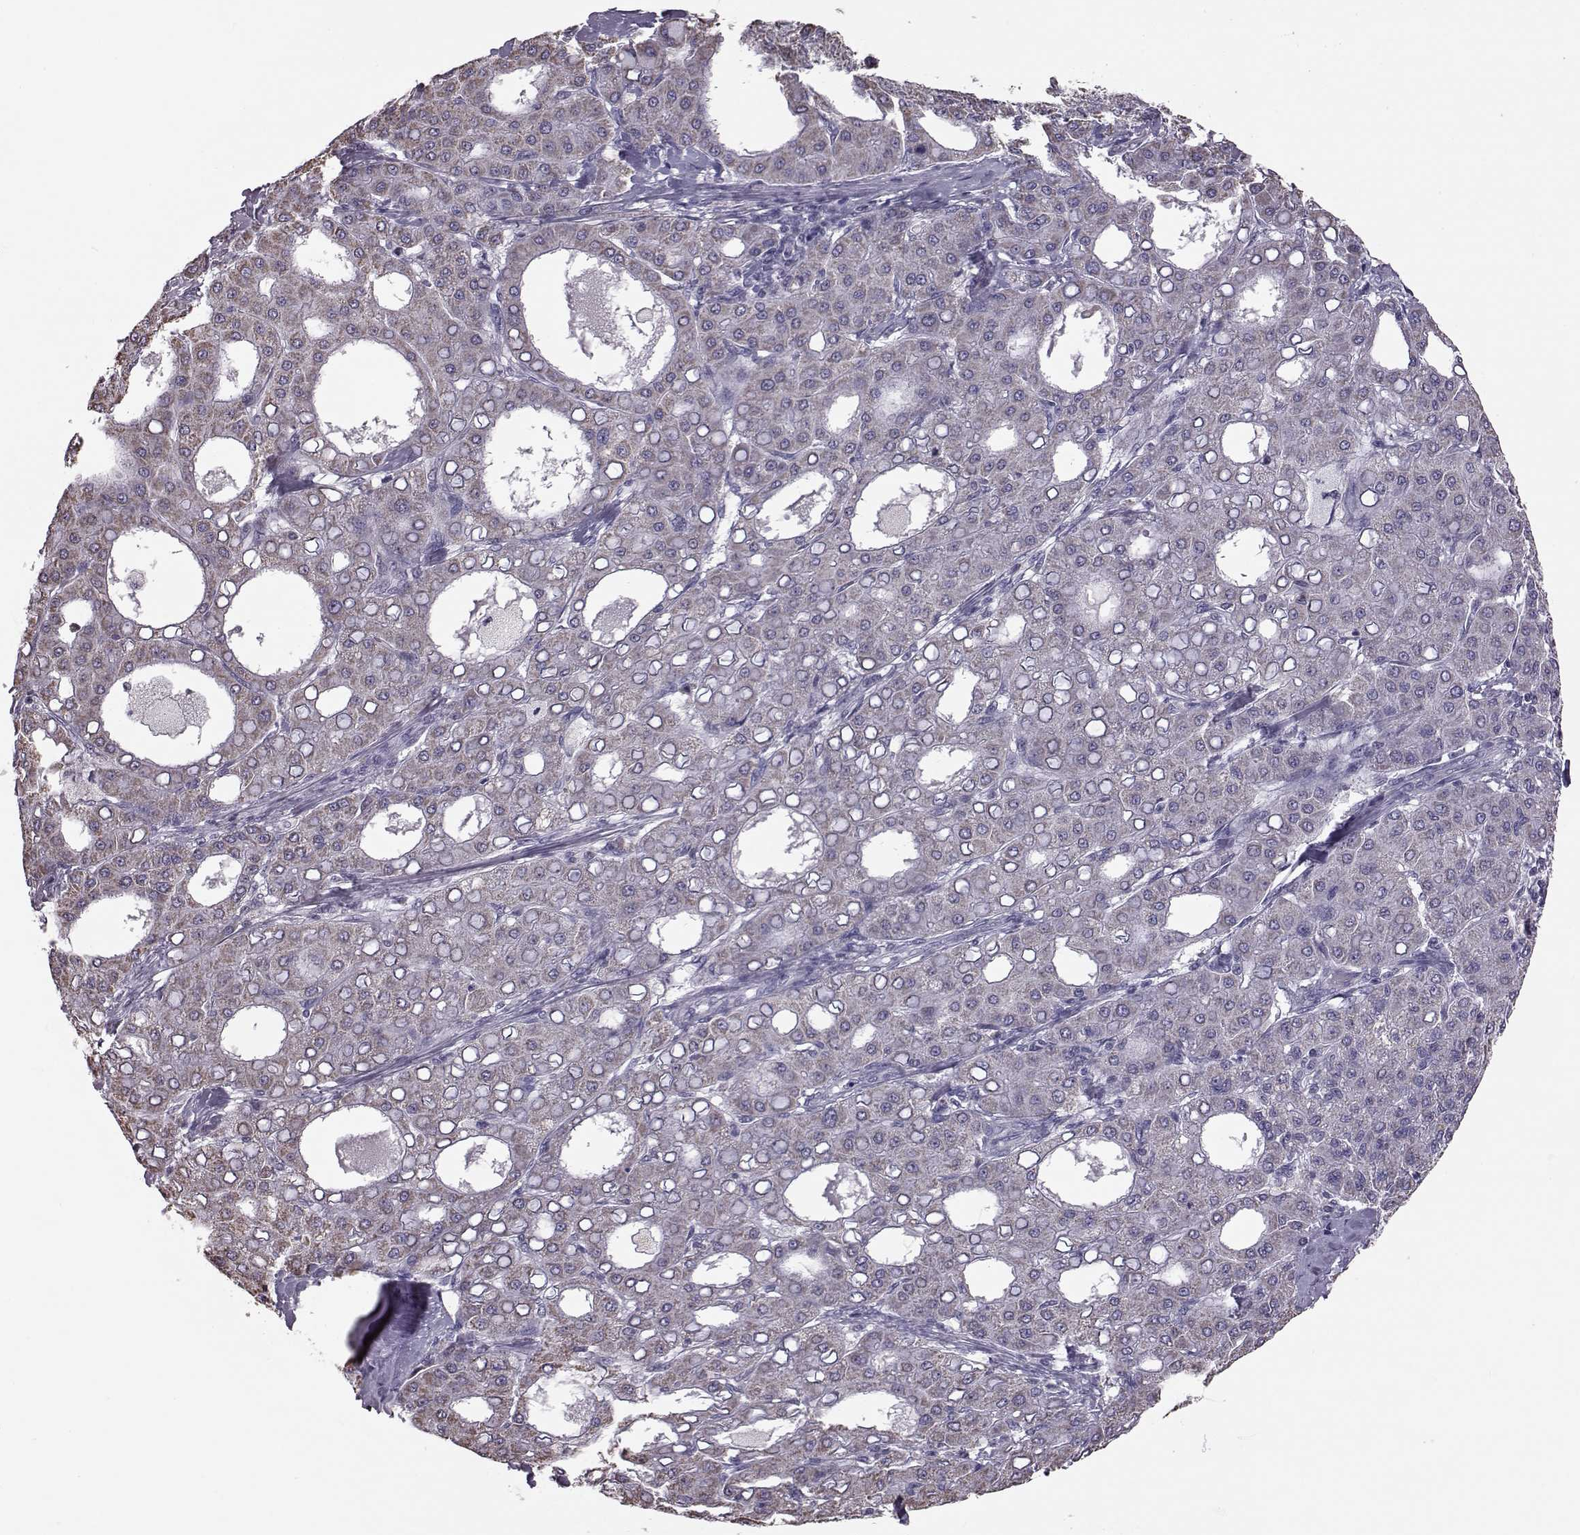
{"staining": {"intensity": "weak", "quantity": "<25%", "location": "cytoplasmic/membranous"}, "tissue": "liver cancer", "cell_type": "Tumor cells", "image_type": "cancer", "snomed": [{"axis": "morphology", "description": "Carcinoma, Hepatocellular, NOS"}, {"axis": "topography", "description": "Liver"}], "caption": "This histopathology image is of liver cancer (hepatocellular carcinoma) stained with immunohistochemistry to label a protein in brown with the nuclei are counter-stained blue. There is no expression in tumor cells.", "gene": "ALDH3A1", "patient": {"sex": "male", "age": 65}}